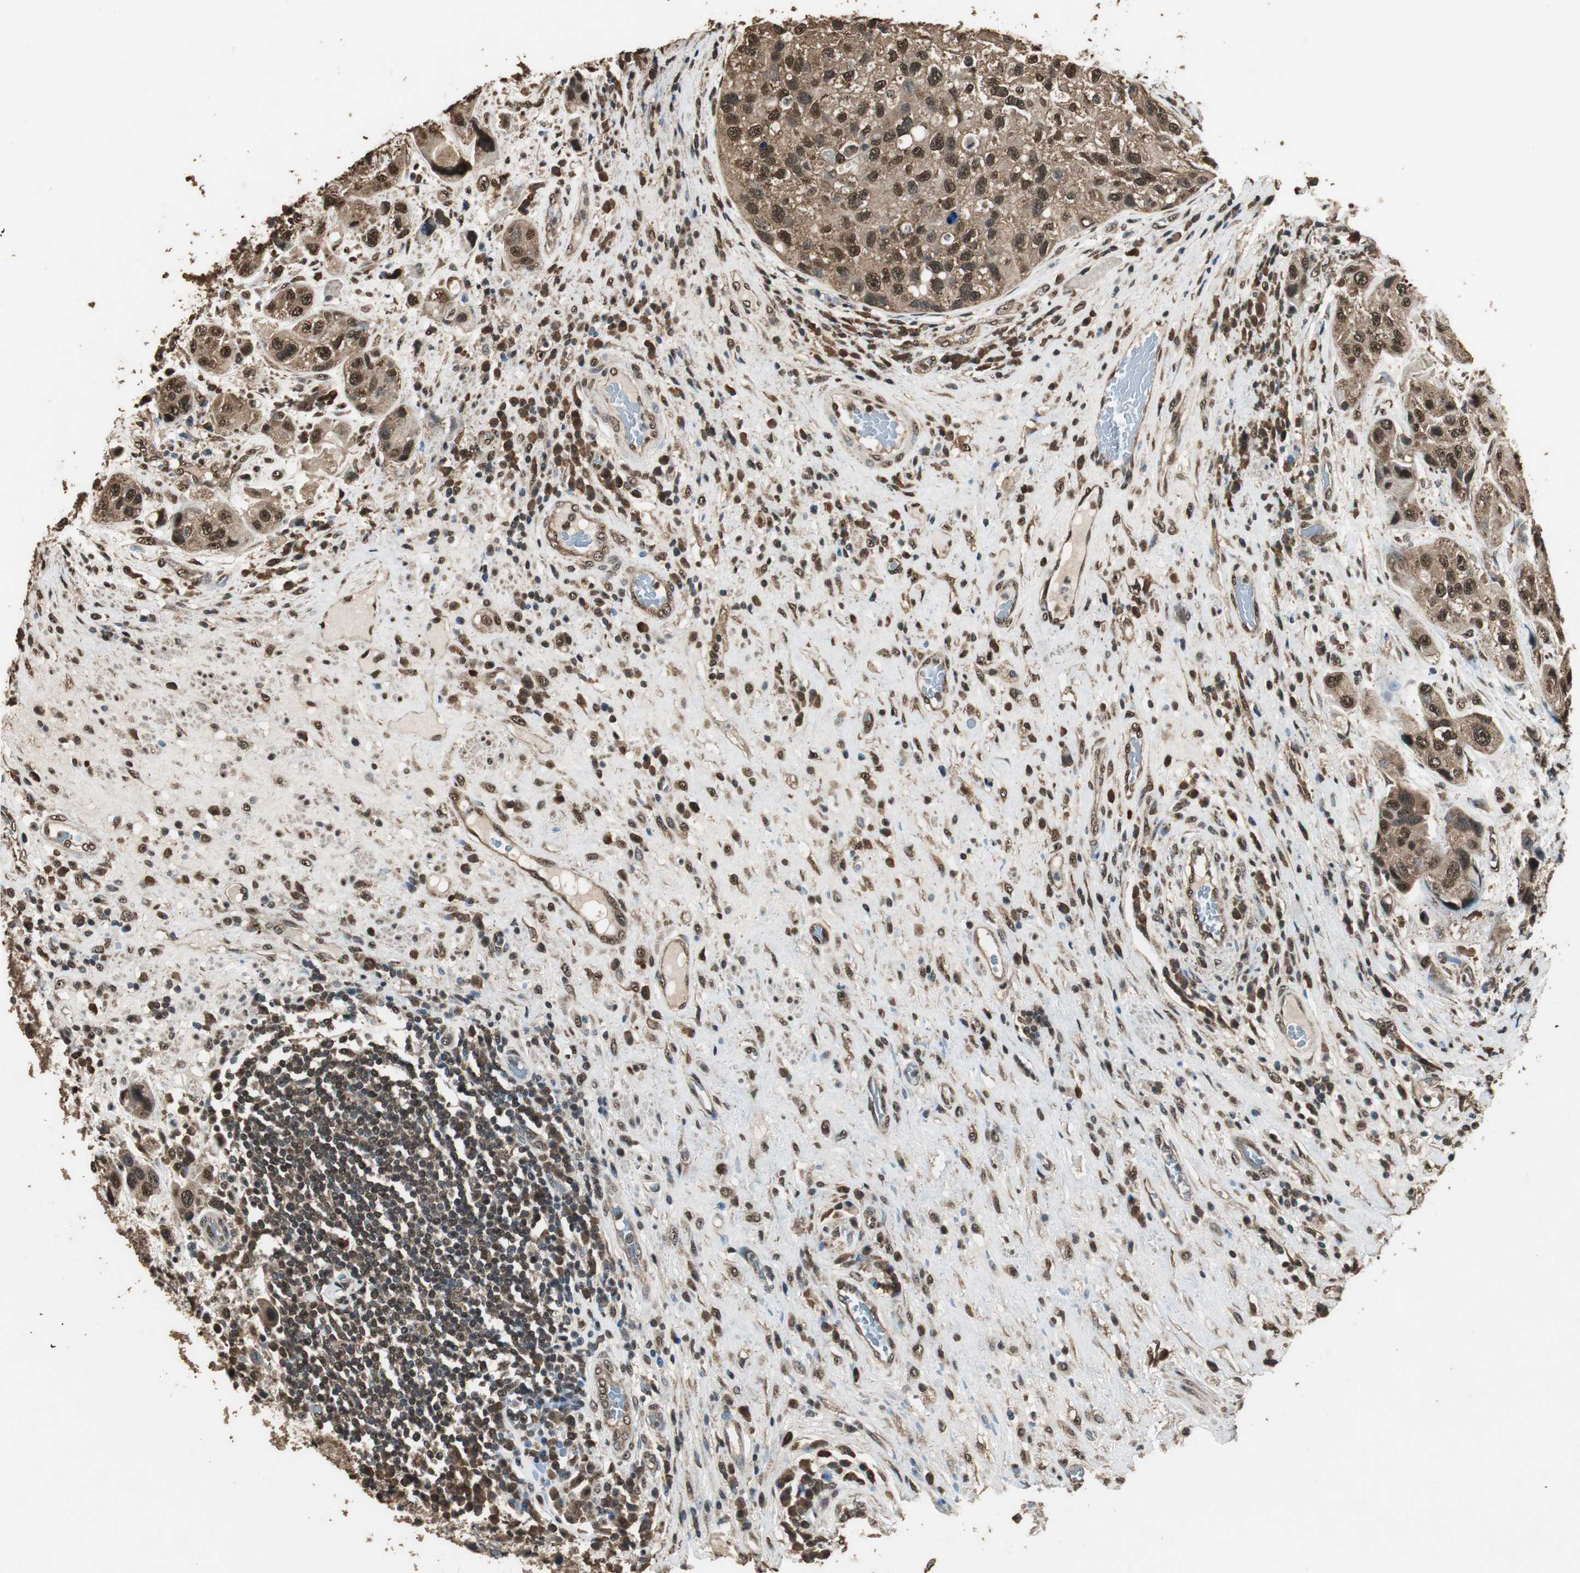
{"staining": {"intensity": "strong", "quantity": ">75%", "location": "cytoplasmic/membranous,nuclear"}, "tissue": "urothelial cancer", "cell_type": "Tumor cells", "image_type": "cancer", "snomed": [{"axis": "morphology", "description": "Urothelial carcinoma, High grade"}, {"axis": "topography", "description": "Urinary bladder"}], "caption": "Protein expression analysis of high-grade urothelial carcinoma demonstrates strong cytoplasmic/membranous and nuclear staining in about >75% of tumor cells.", "gene": "PPP1R13B", "patient": {"sex": "female", "age": 64}}